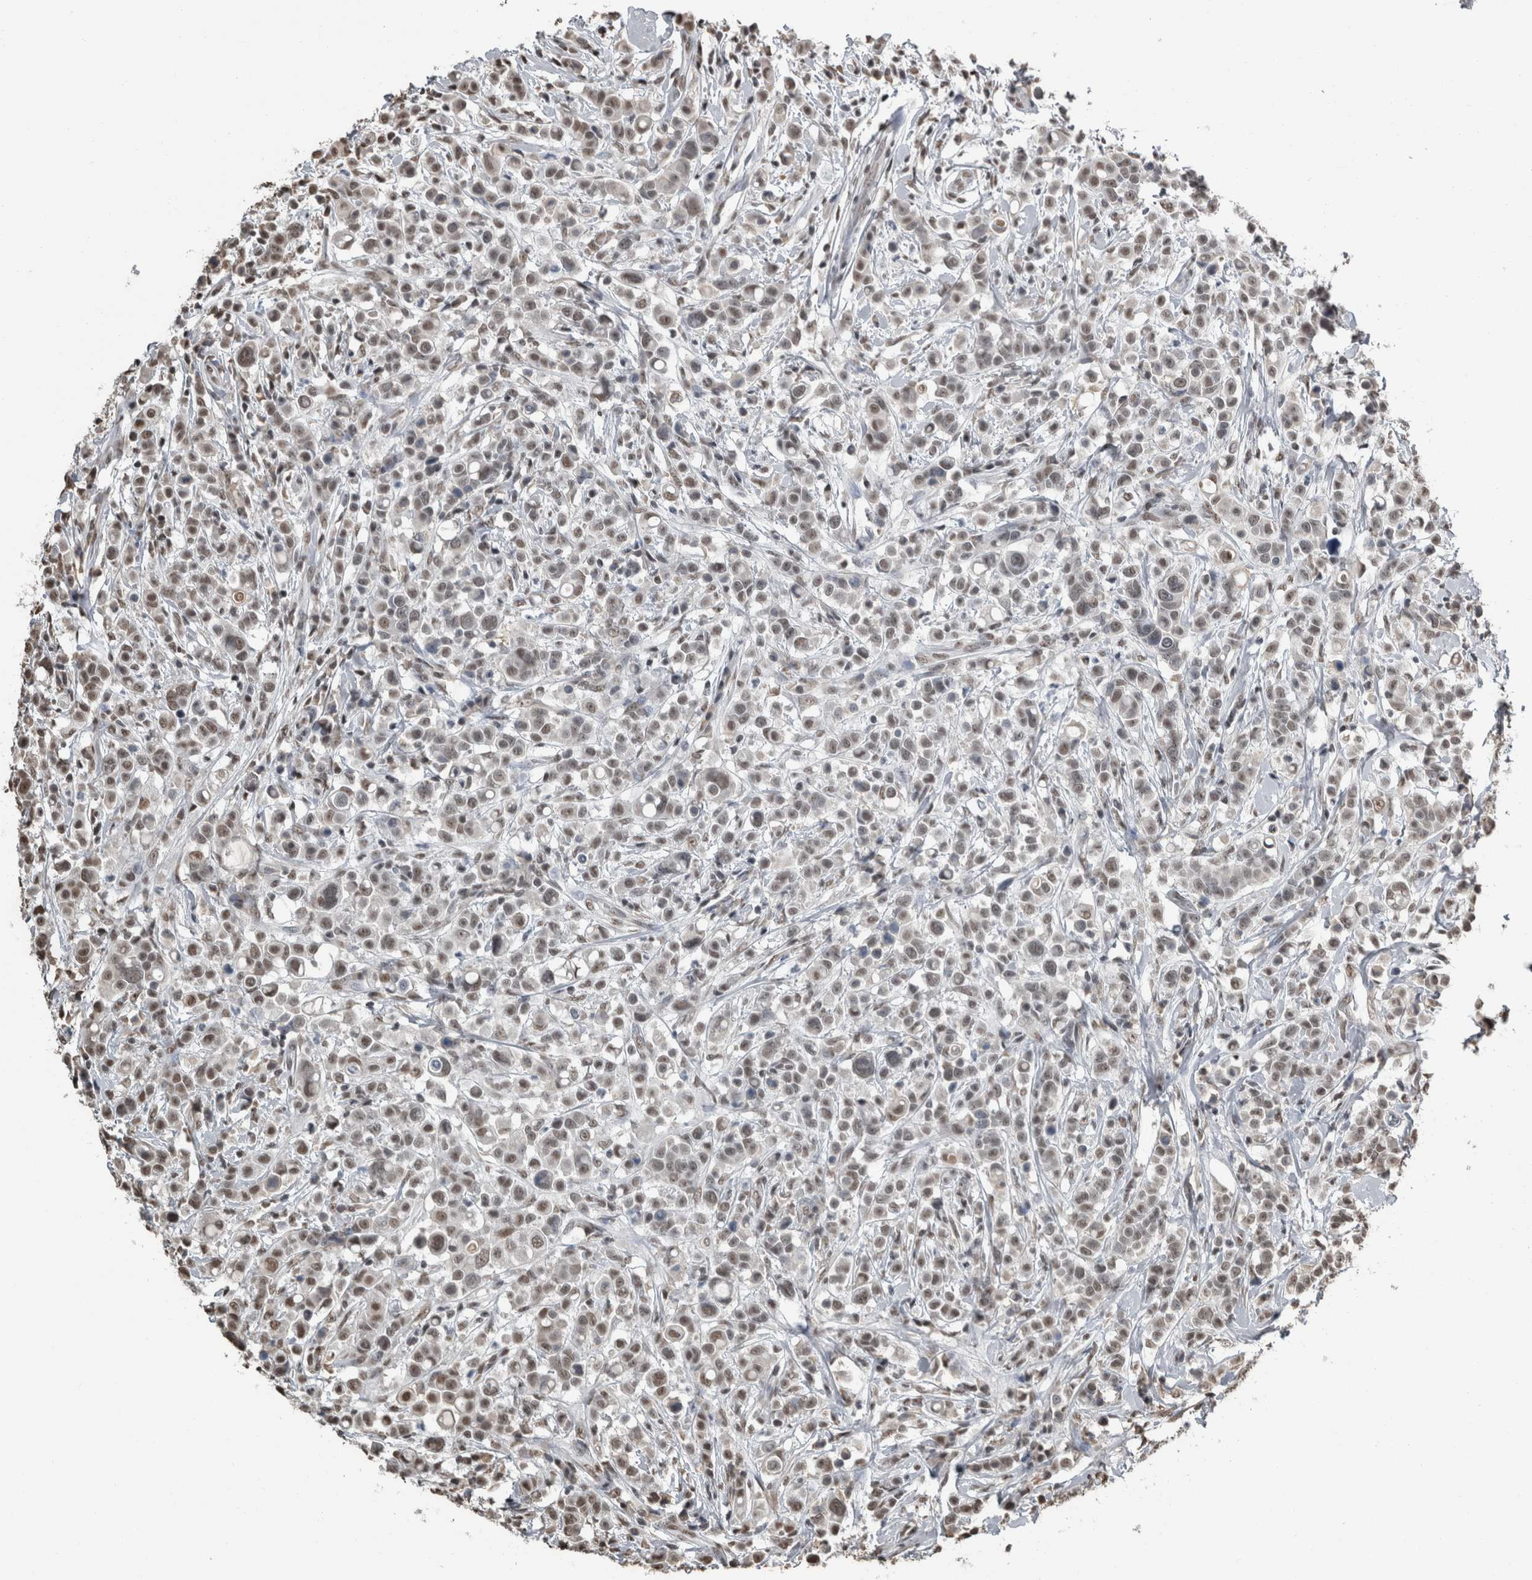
{"staining": {"intensity": "moderate", "quantity": ">75%", "location": "nuclear"}, "tissue": "breast cancer", "cell_type": "Tumor cells", "image_type": "cancer", "snomed": [{"axis": "morphology", "description": "Duct carcinoma"}, {"axis": "topography", "description": "Breast"}], "caption": "Breast cancer (infiltrating ductal carcinoma) stained with DAB (3,3'-diaminobenzidine) immunohistochemistry (IHC) shows medium levels of moderate nuclear staining in about >75% of tumor cells.", "gene": "TGS1", "patient": {"sex": "female", "age": 27}}